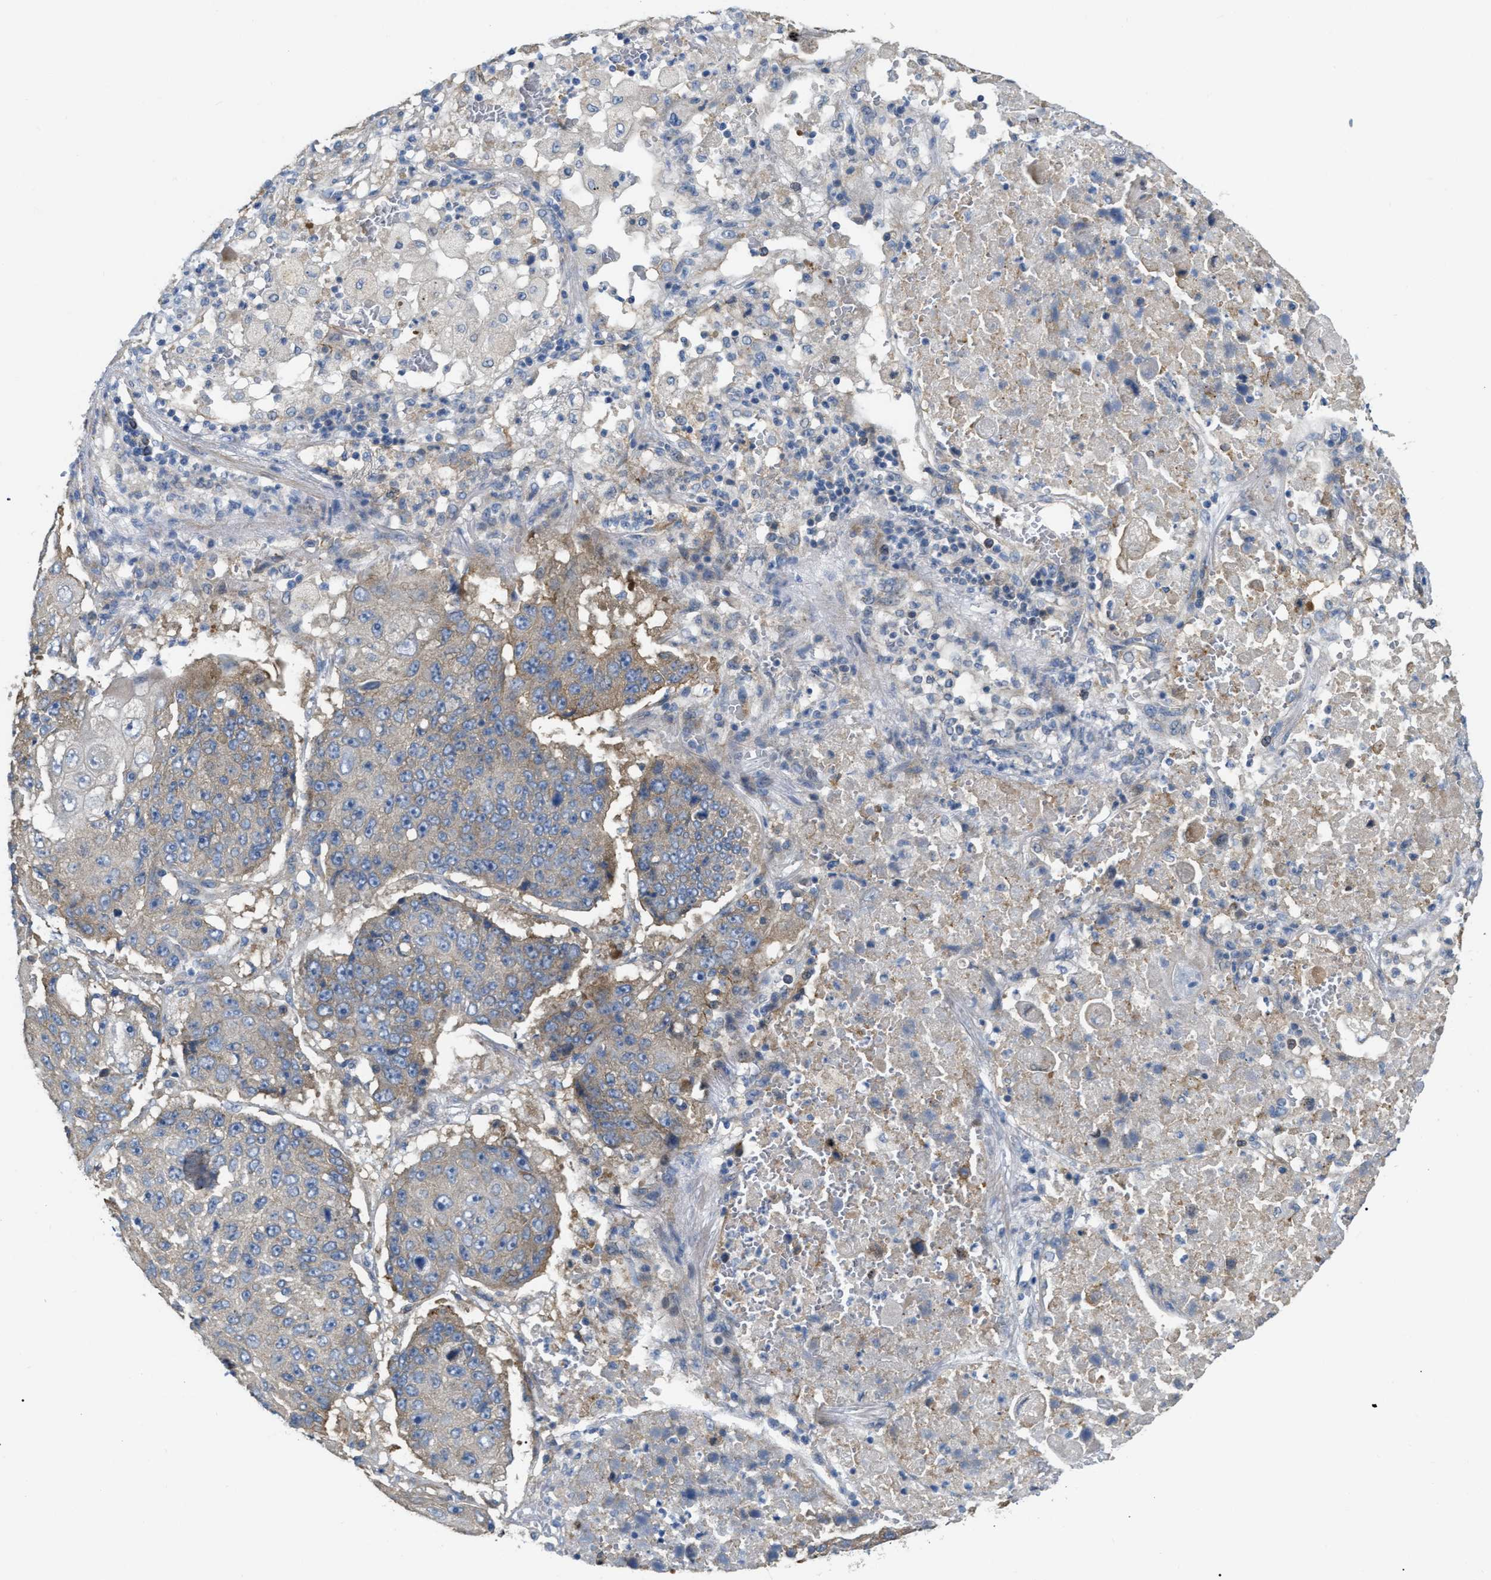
{"staining": {"intensity": "negative", "quantity": "none", "location": "none"}, "tissue": "lung cancer", "cell_type": "Tumor cells", "image_type": "cancer", "snomed": [{"axis": "morphology", "description": "Squamous cell carcinoma, NOS"}, {"axis": "topography", "description": "Lung"}], "caption": "Squamous cell carcinoma (lung) stained for a protein using immunohistochemistry (IHC) displays no positivity tumor cells.", "gene": "DHX58", "patient": {"sex": "male", "age": 61}}